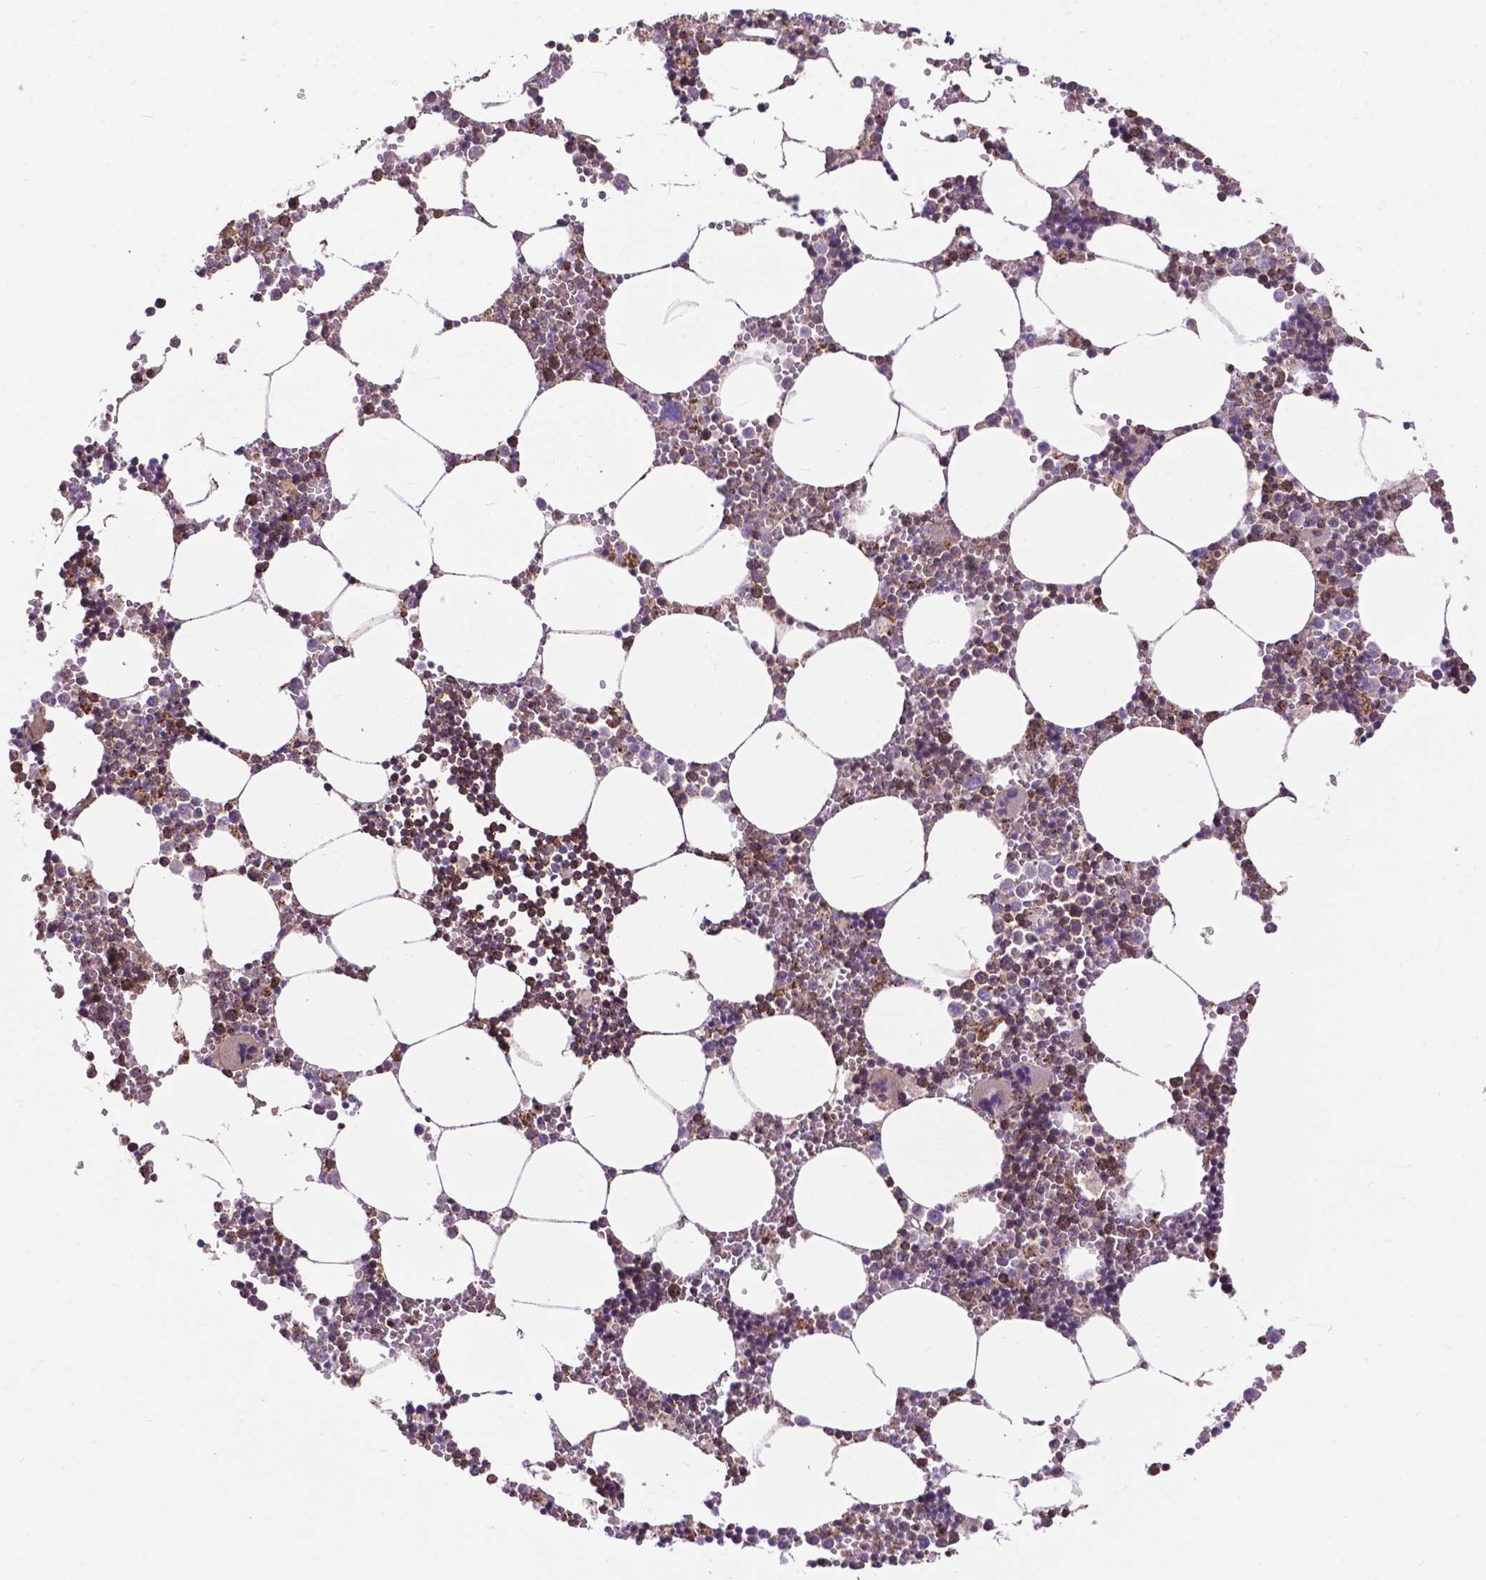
{"staining": {"intensity": "moderate", "quantity": "25%-75%", "location": "cytoplasmic/membranous"}, "tissue": "bone marrow", "cell_type": "Hematopoietic cells", "image_type": "normal", "snomed": [{"axis": "morphology", "description": "Normal tissue, NOS"}, {"axis": "topography", "description": "Bone marrow"}], "caption": "A high-resolution photomicrograph shows IHC staining of normal bone marrow, which demonstrates moderate cytoplasmic/membranous staining in approximately 25%-75% of hematopoietic cells.", "gene": "CHMP4A", "patient": {"sex": "male", "age": 54}}